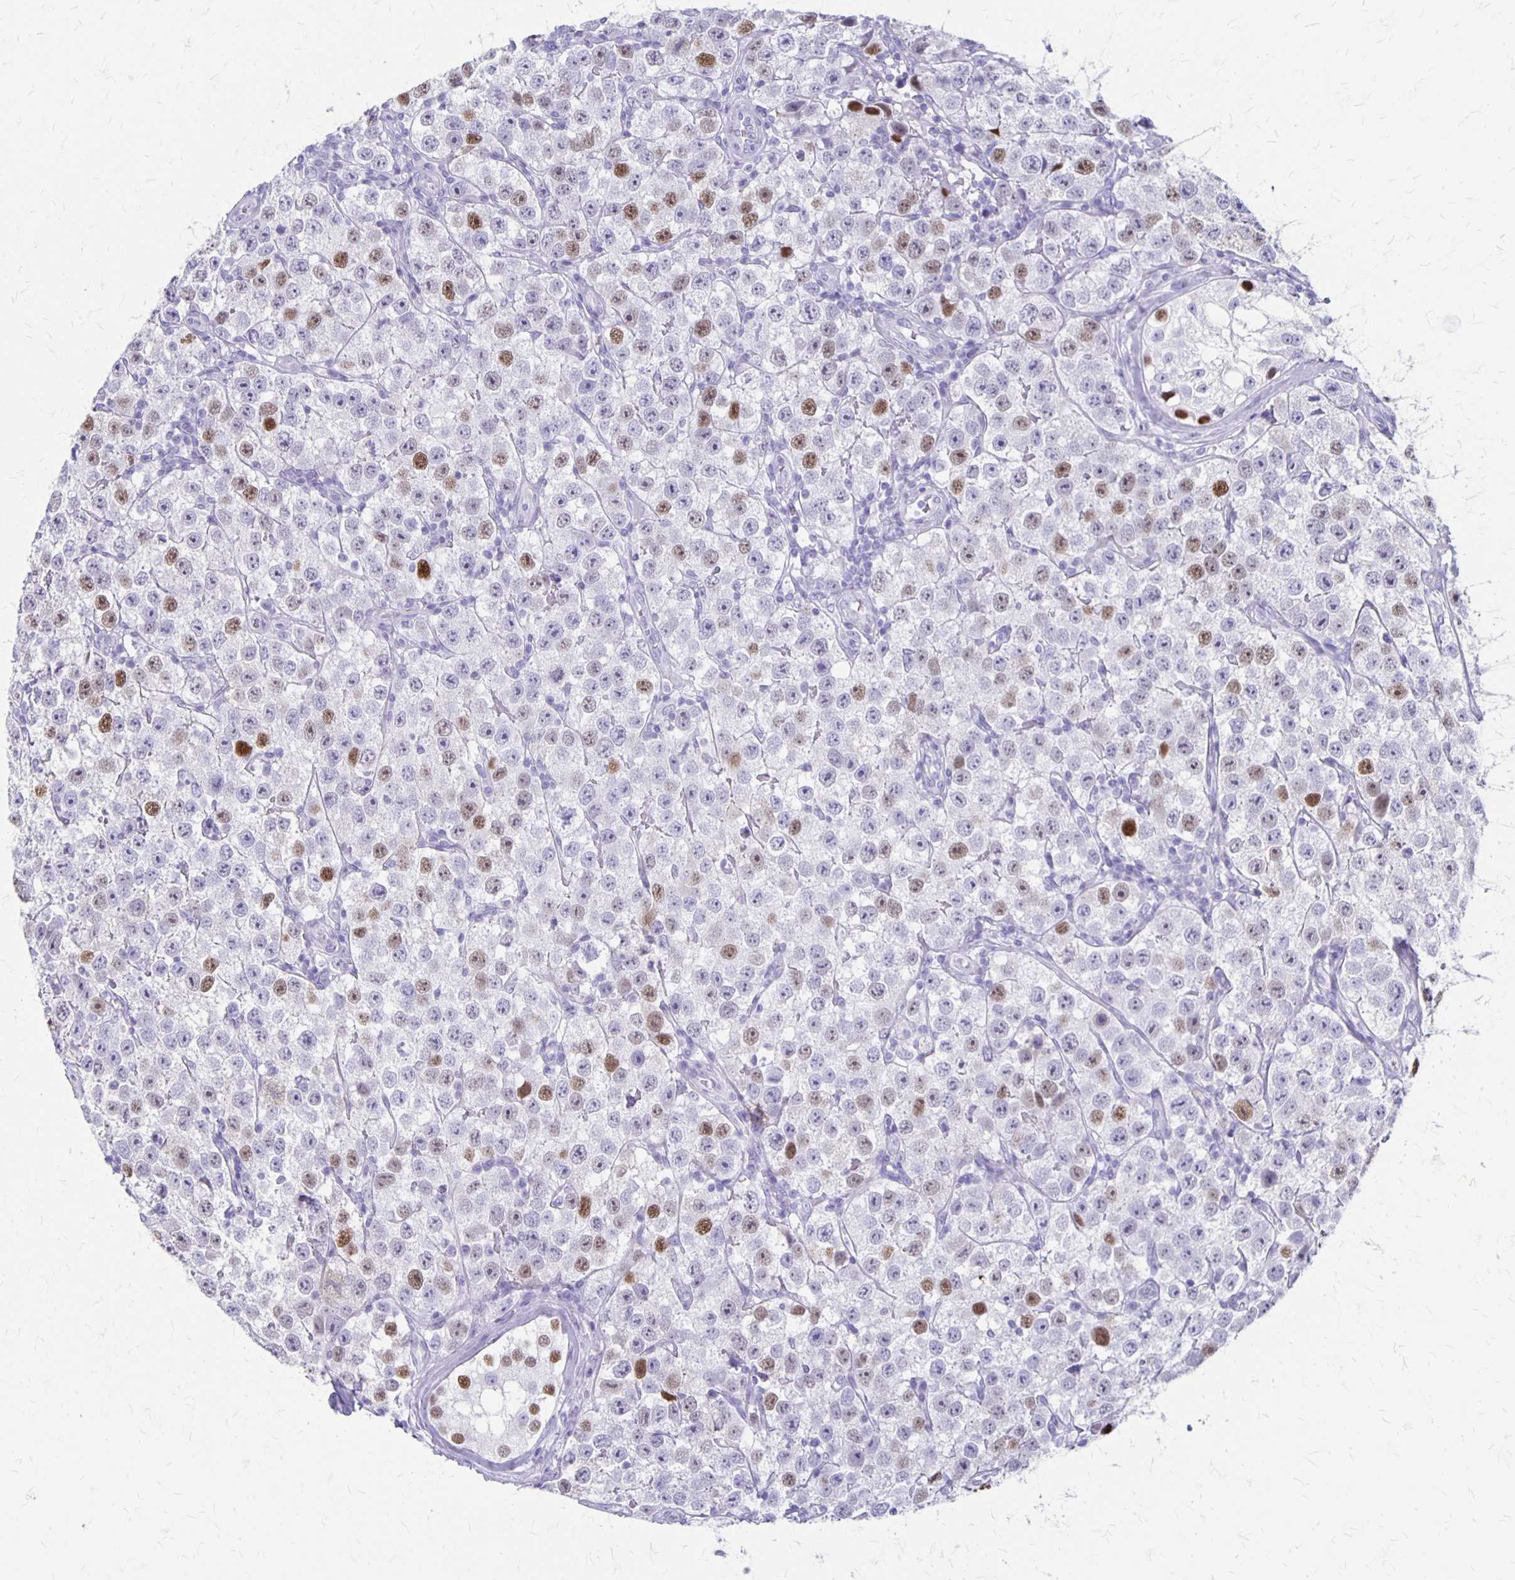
{"staining": {"intensity": "moderate", "quantity": "<25%", "location": "nuclear"}, "tissue": "testis cancer", "cell_type": "Tumor cells", "image_type": "cancer", "snomed": [{"axis": "morphology", "description": "Seminoma, NOS"}, {"axis": "topography", "description": "Testis"}], "caption": "IHC photomicrograph of testis seminoma stained for a protein (brown), which shows low levels of moderate nuclear expression in about <25% of tumor cells.", "gene": "MAGEC2", "patient": {"sex": "male", "age": 34}}